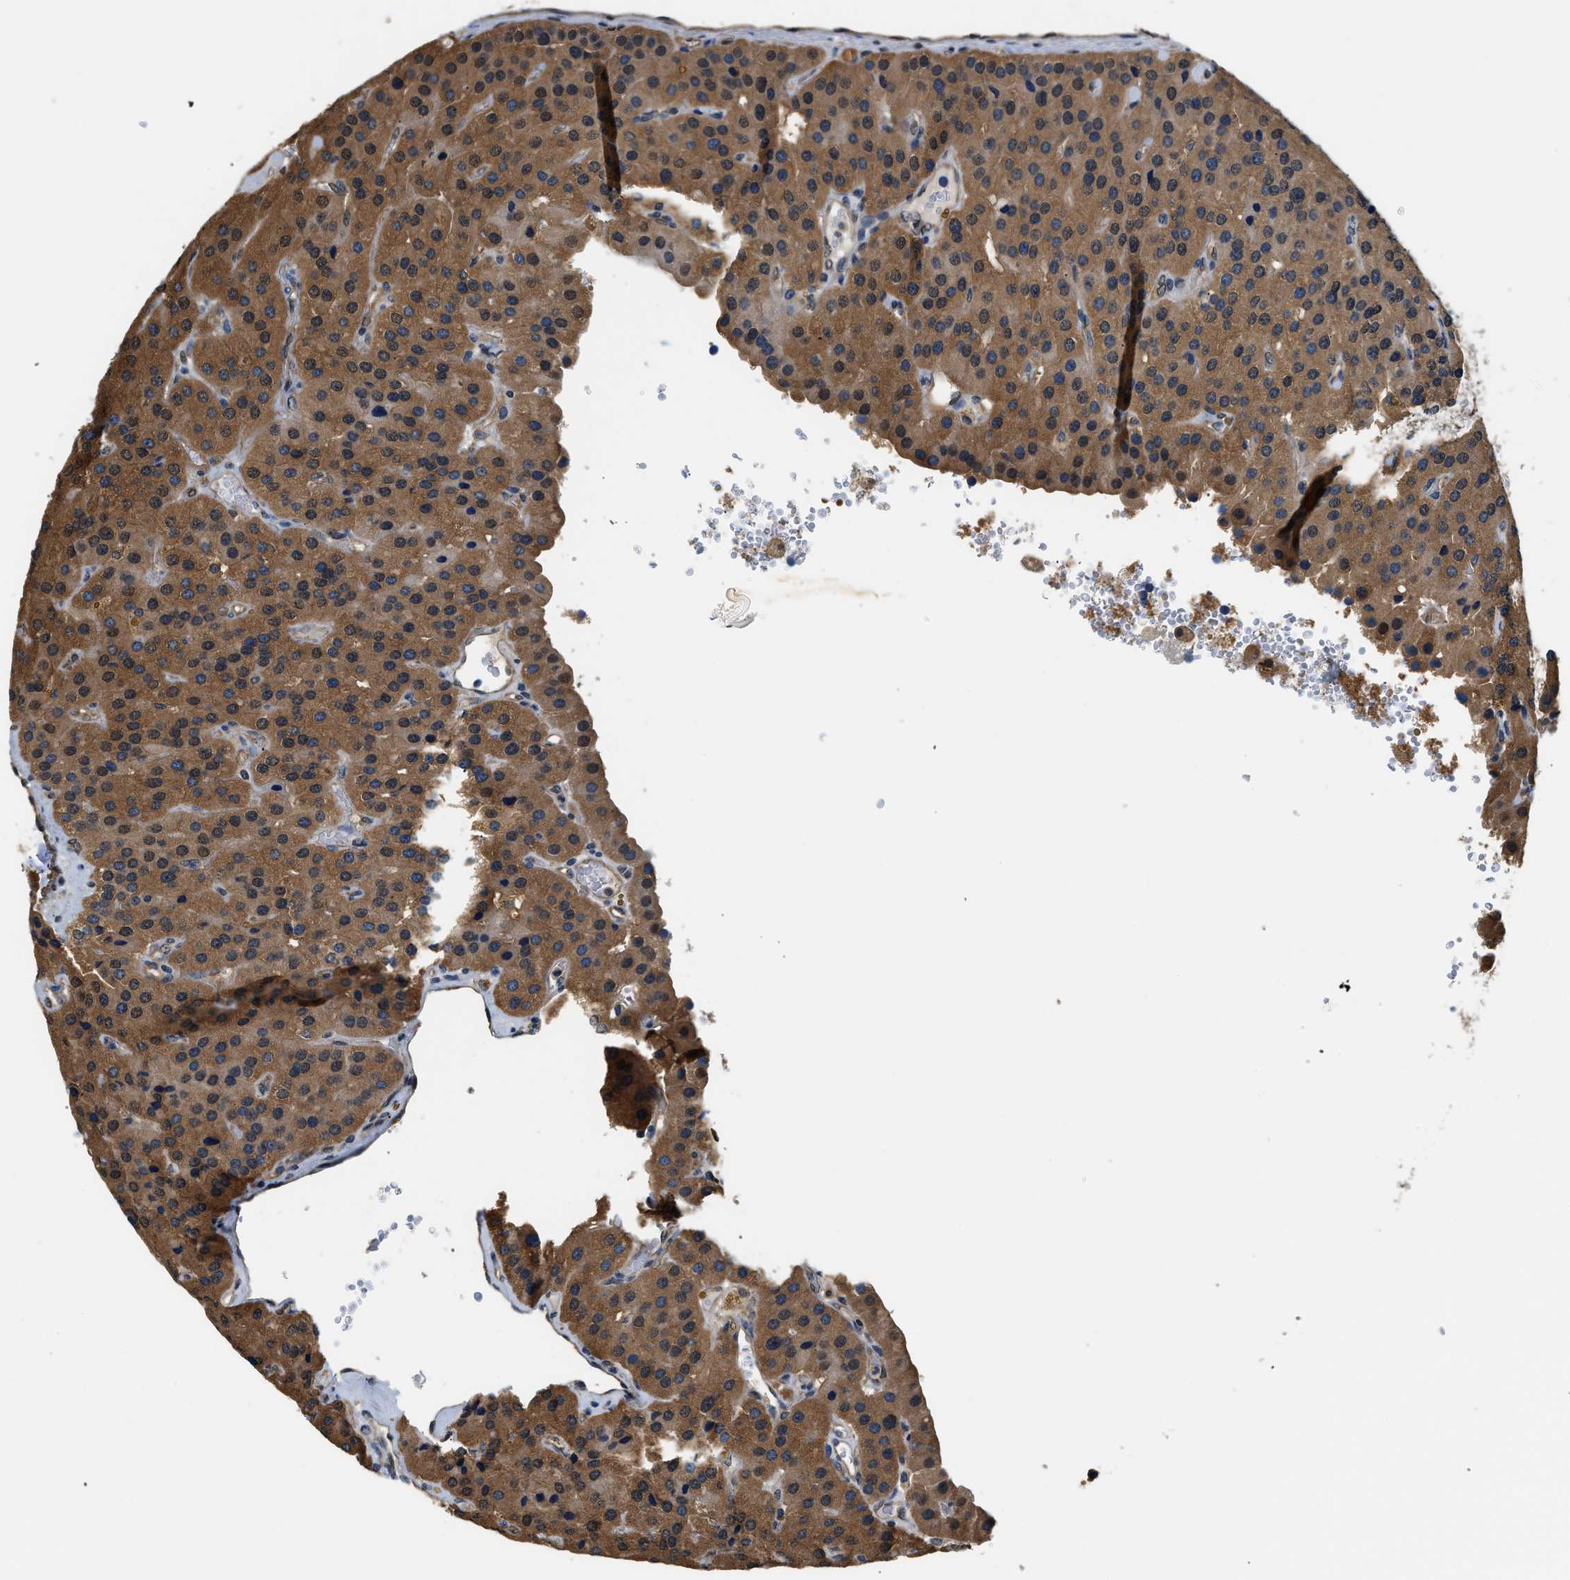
{"staining": {"intensity": "moderate", "quantity": ">75%", "location": "cytoplasmic/membranous"}, "tissue": "parathyroid gland", "cell_type": "Glandular cells", "image_type": "normal", "snomed": [{"axis": "morphology", "description": "Normal tissue, NOS"}, {"axis": "morphology", "description": "Adenoma, NOS"}, {"axis": "topography", "description": "Parathyroid gland"}], "caption": "Immunohistochemistry (IHC) (DAB) staining of normal human parathyroid gland exhibits moderate cytoplasmic/membranous protein staining in approximately >75% of glandular cells. (DAB (3,3'-diaminobenzidine) = brown stain, brightfield microscopy at high magnification).", "gene": "BCL7C", "patient": {"sex": "female", "age": 86}}